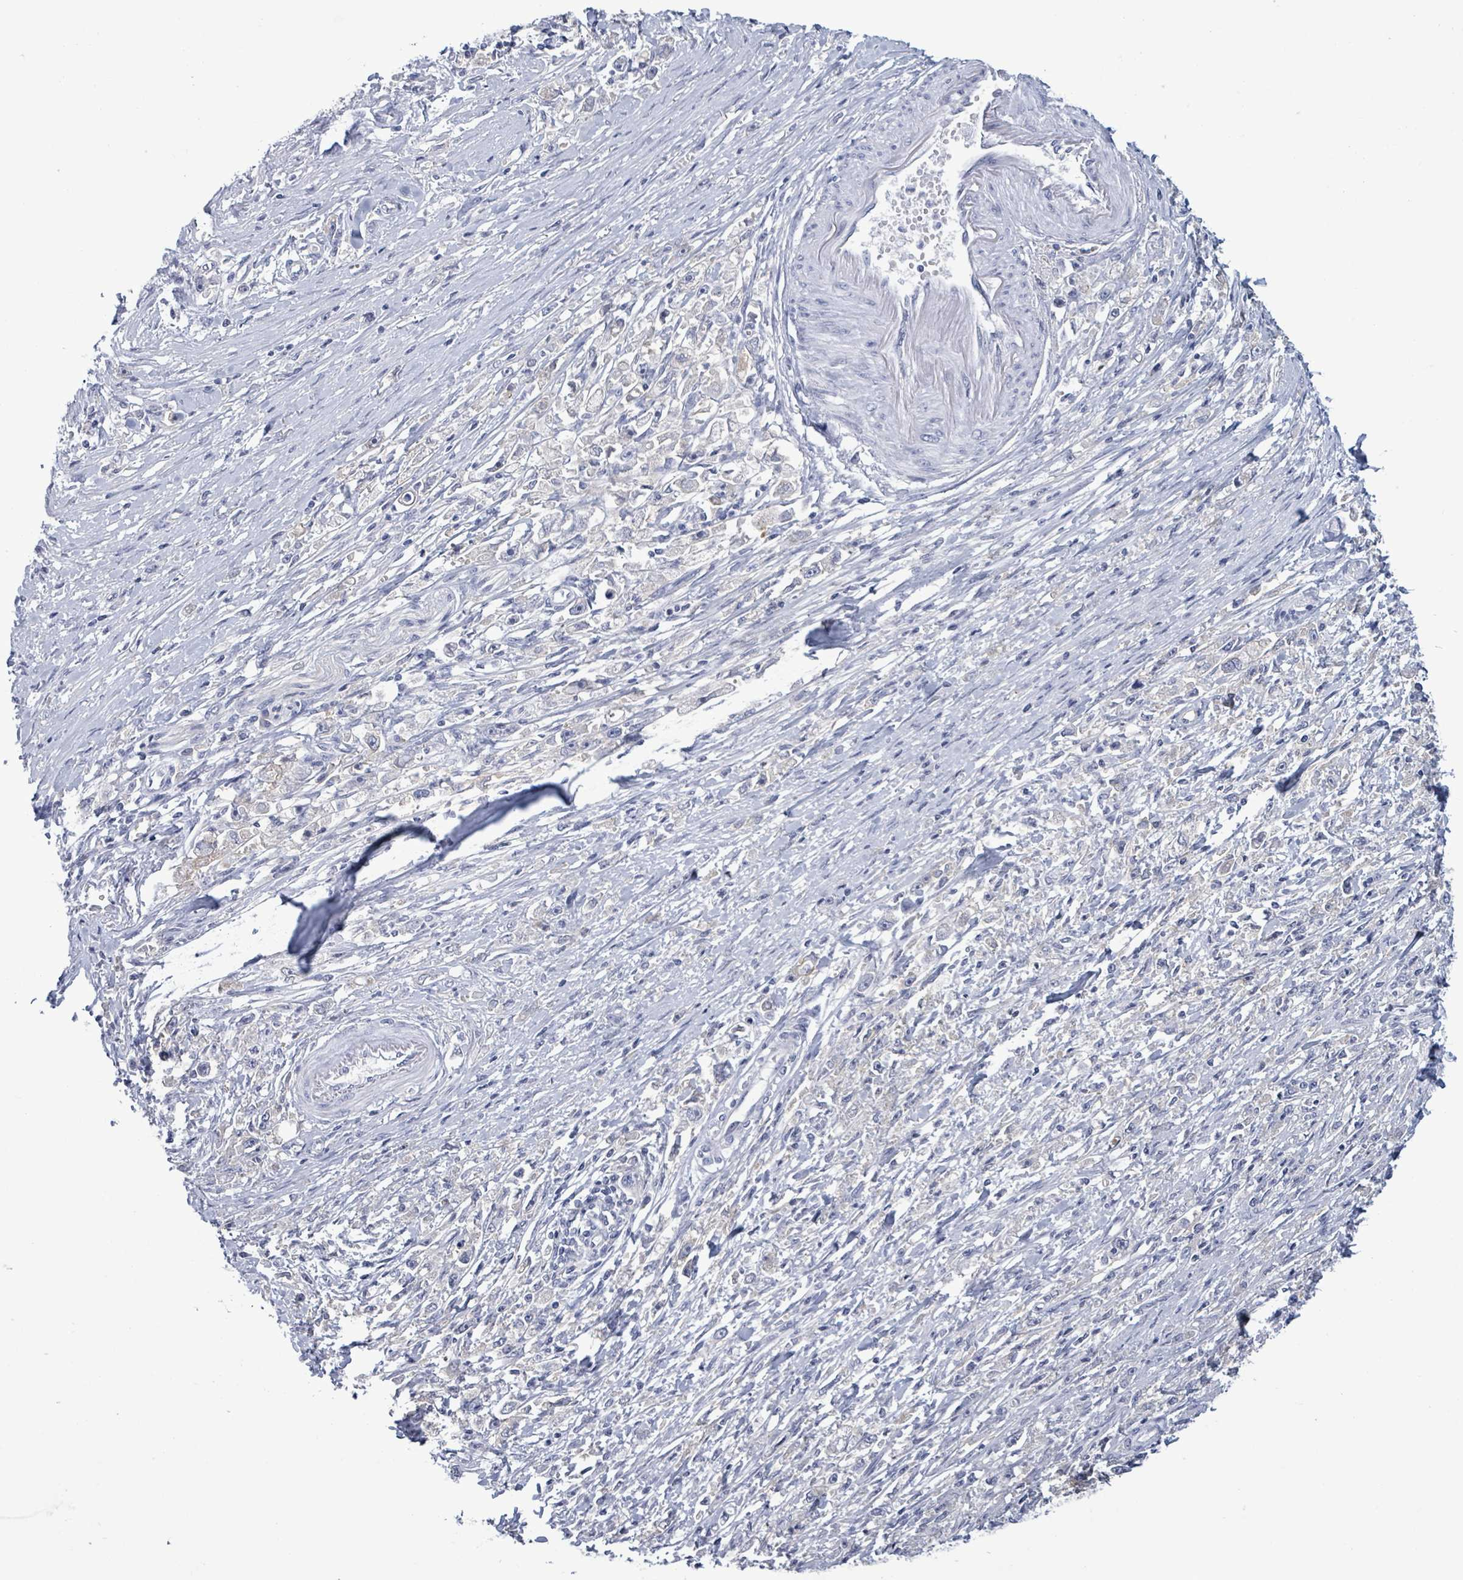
{"staining": {"intensity": "negative", "quantity": "none", "location": "none"}, "tissue": "stomach cancer", "cell_type": "Tumor cells", "image_type": "cancer", "snomed": [{"axis": "morphology", "description": "Adenocarcinoma, NOS"}, {"axis": "topography", "description": "Stomach"}], "caption": "A high-resolution photomicrograph shows immunohistochemistry (IHC) staining of stomach adenocarcinoma, which shows no significant expression in tumor cells.", "gene": "BSG", "patient": {"sex": "female", "age": 59}}